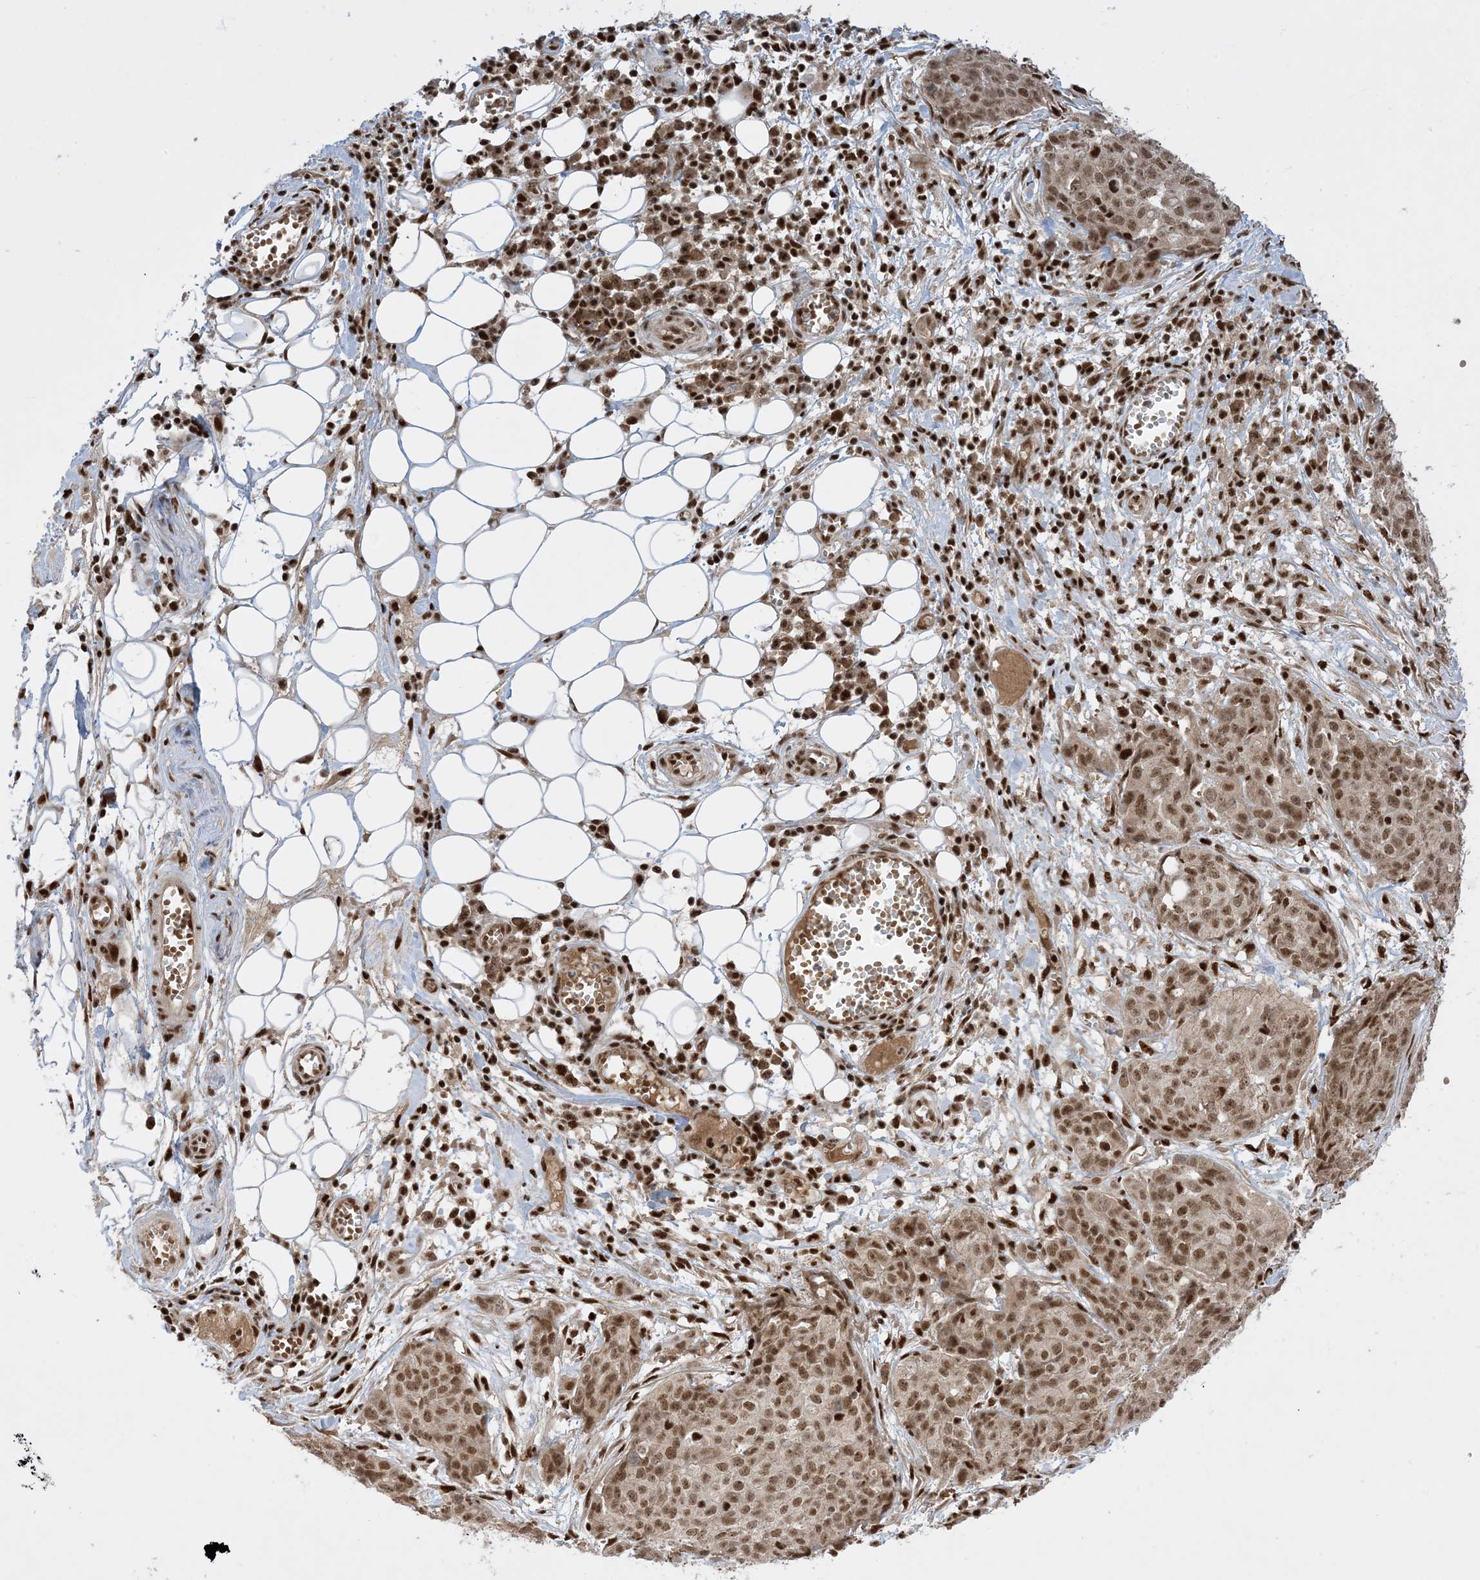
{"staining": {"intensity": "moderate", "quantity": ">75%", "location": "nuclear"}, "tissue": "ovarian cancer", "cell_type": "Tumor cells", "image_type": "cancer", "snomed": [{"axis": "morphology", "description": "Cystadenocarcinoma, serous, NOS"}, {"axis": "topography", "description": "Soft tissue"}, {"axis": "topography", "description": "Ovary"}], "caption": "An immunohistochemistry image of neoplastic tissue is shown. Protein staining in brown shows moderate nuclear positivity in ovarian cancer within tumor cells.", "gene": "PPIL2", "patient": {"sex": "female", "age": 57}}